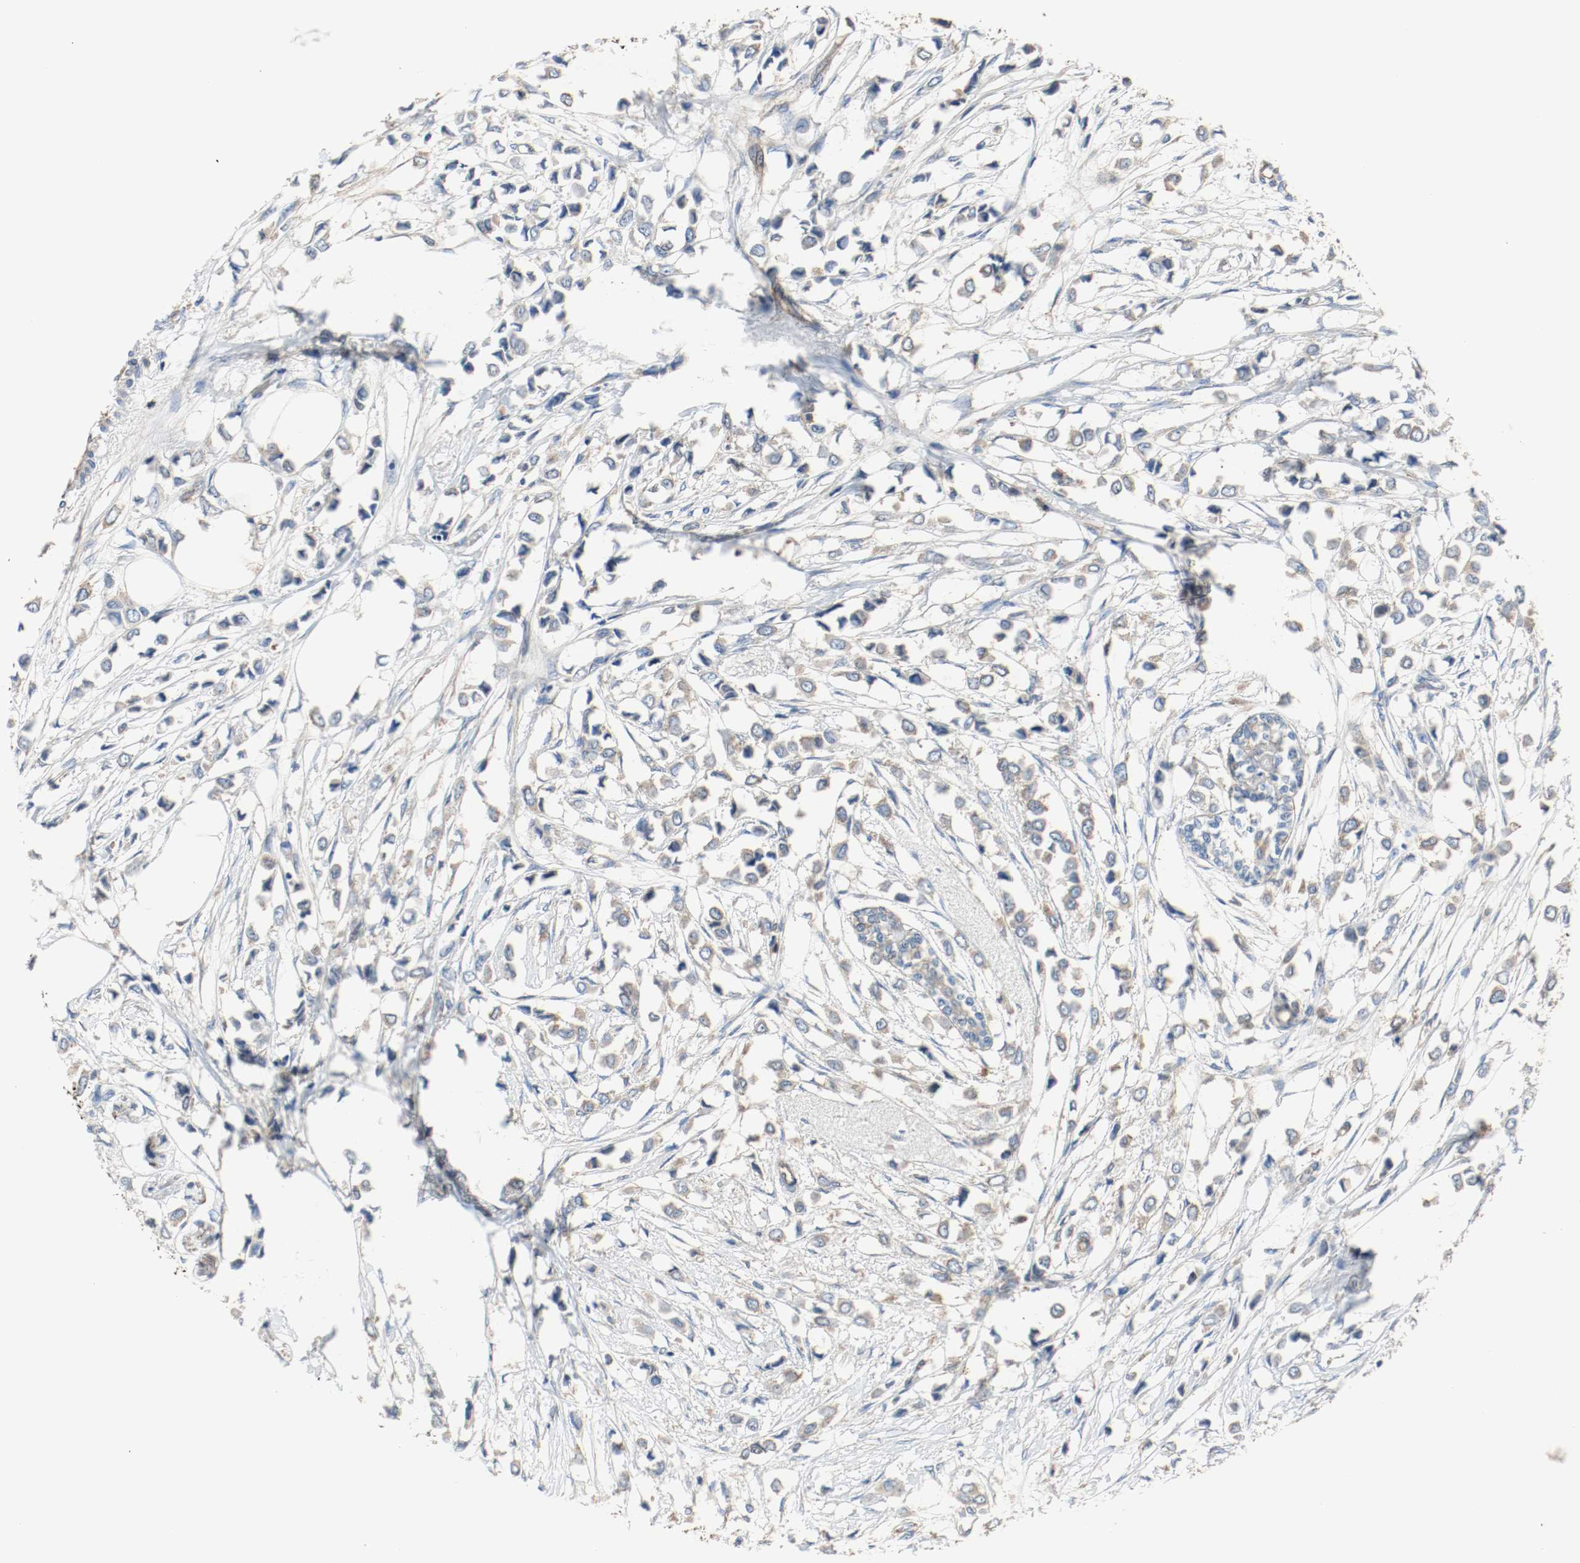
{"staining": {"intensity": "weak", "quantity": "25%-75%", "location": "cytoplasmic/membranous"}, "tissue": "breast cancer", "cell_type": "Tumor cells", "image_type": "cancer", "snomed": [{"axis": "morphology", "description": "Lobular carcinoma"}, {"axis": "topography", "description": "Breast"}], "caption": "A photomicrograph showing weak cytoplasmic/membranous positivity in approximately 25%-75% of tumor cells in breast cancer (lobular carcinoma), as visualized by brown immunohistochemical staining.", "gene": "TUBA3D", "patient": {"sex": "female", "age": 51}}